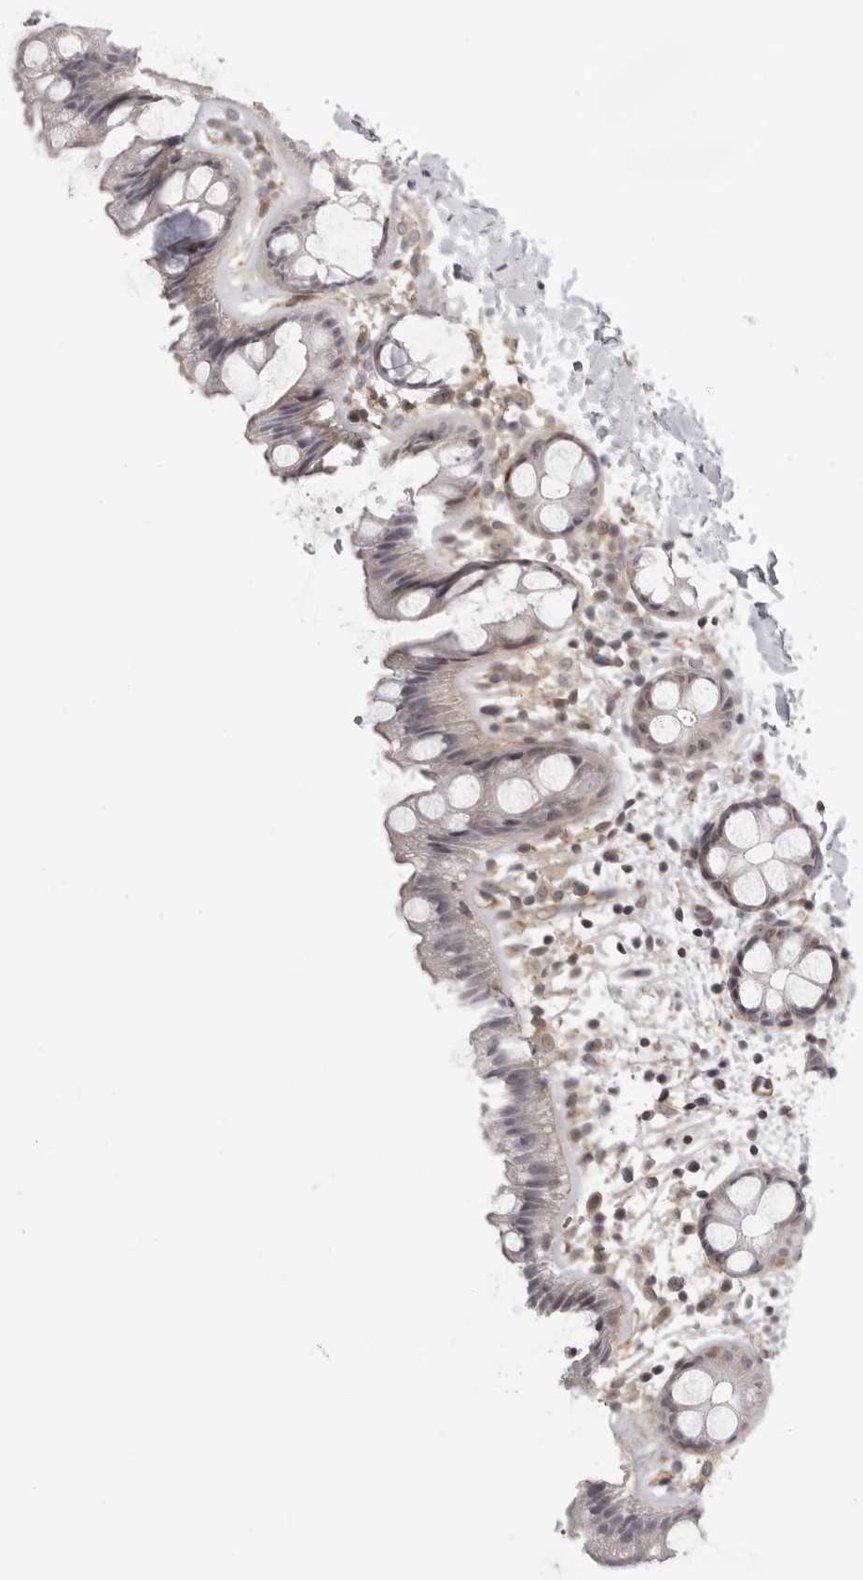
{"staining": {"intensity": "strong", "quantity": "<25%", "location": "cytoplasmic/membranous"}, "tissue": "rectum", "cell_type": "Glandular cells", "image_type": "normal", "snomed": [{"axis": "morphology", "description": "Normal tissue, NOS"}, {"axis": "topography", "description": "Rectum"}], "caption": "Strong cytoplasmic/membranous protein expression is appreciated in approximately <25% of glandular cells in rectum.", "gene": "TUT4", "patient": {"sex": "female", "age": 65}}